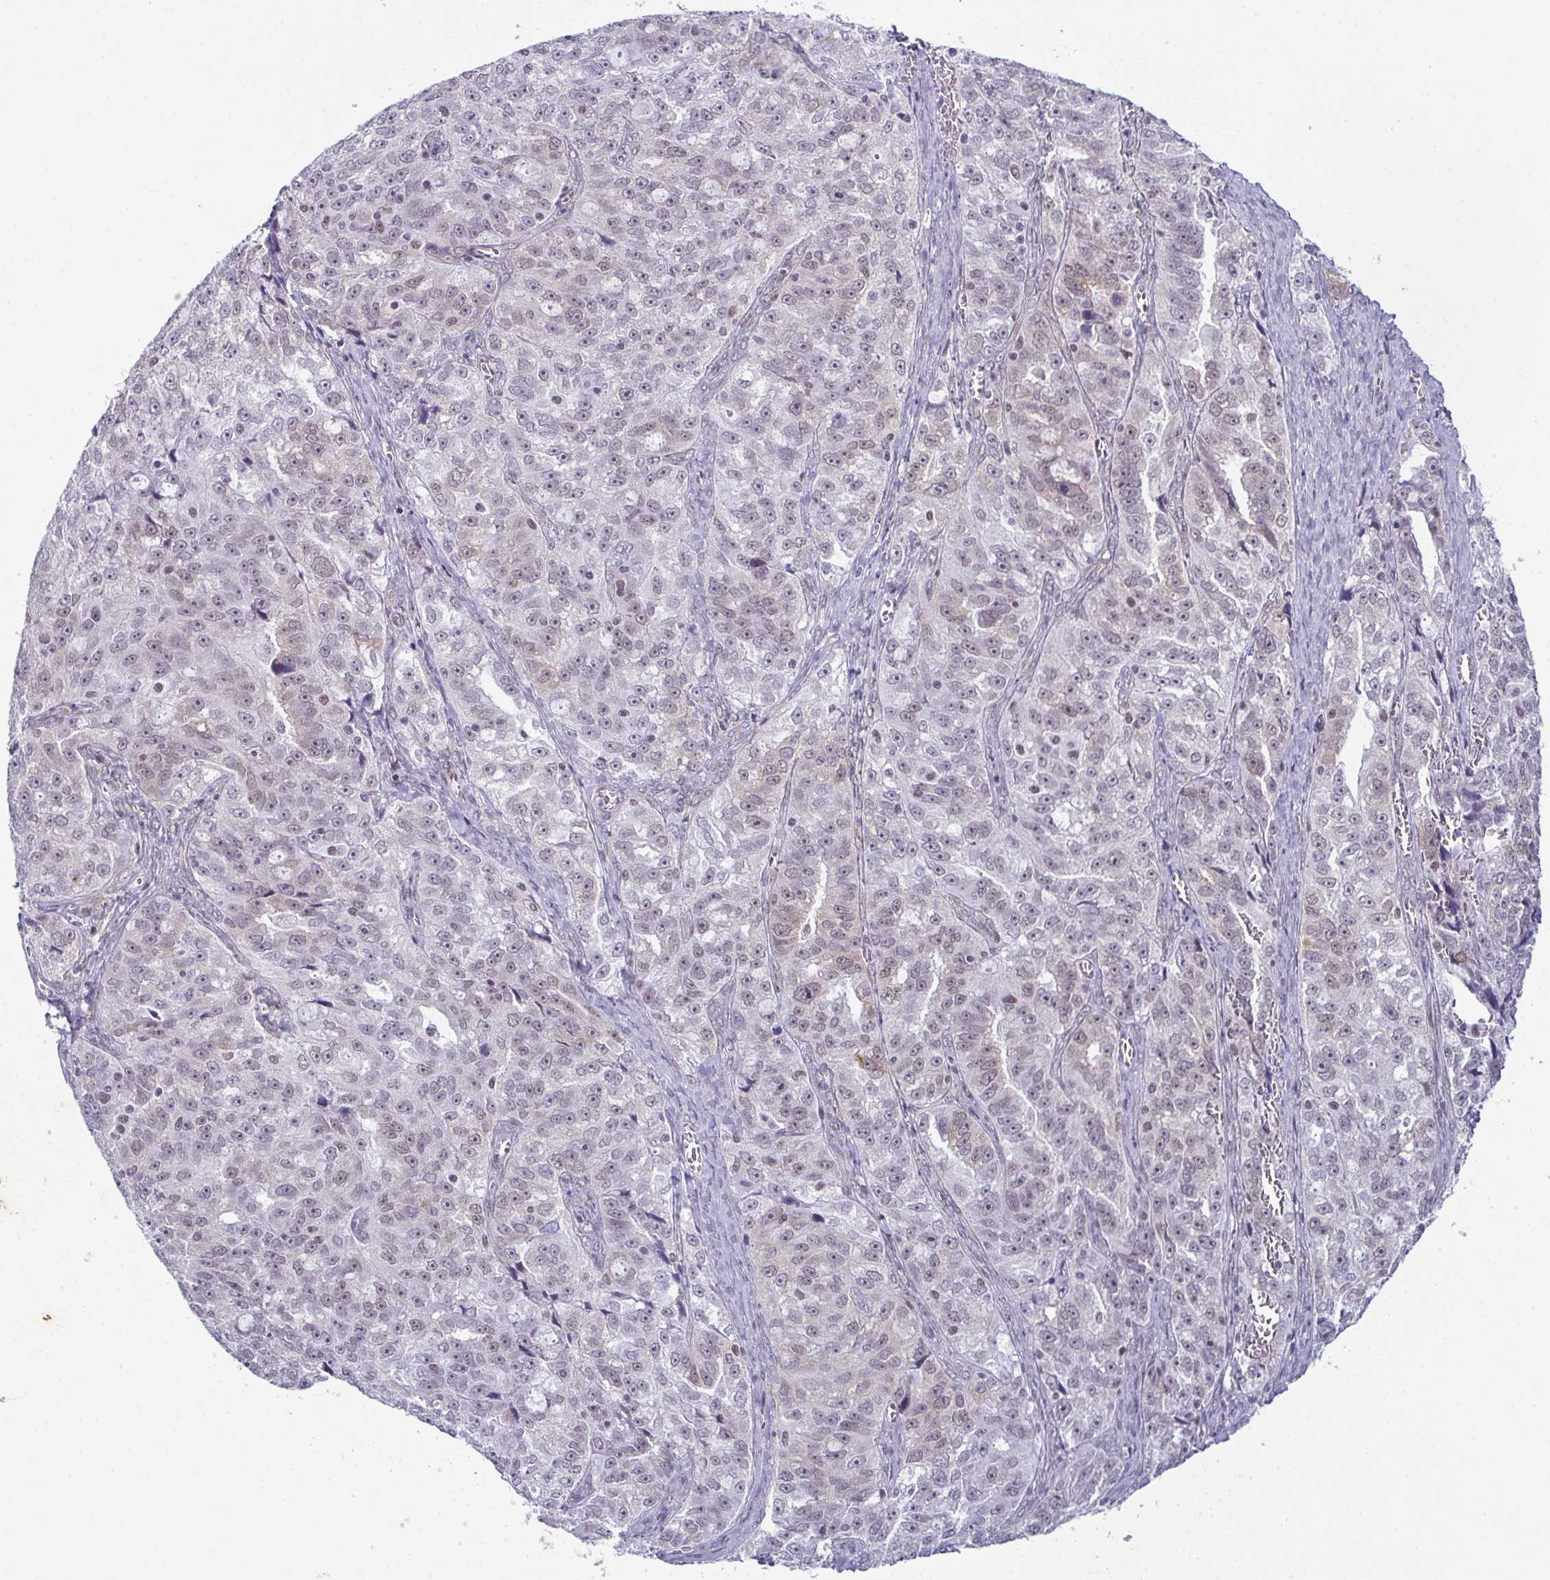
{"staining": {"intensity": "weak", "quantity": "<25%", "location": "nuclear"}, "tissue": "ovarian cancer", "cell_type": "Tumor cells", "image_type": "cancer", "snomed": [{"axis": "morphology", "description": "Cystadenocarcinoma, serous, NOS"}, {"axis": "topography", "description": "Ovary"}], "caption": "Tumor cells show no significant expression in serous cystadenocarcinoma (ovarian).", "gene": "RBM7", "patient": {"sex": "female", "age": 51}}